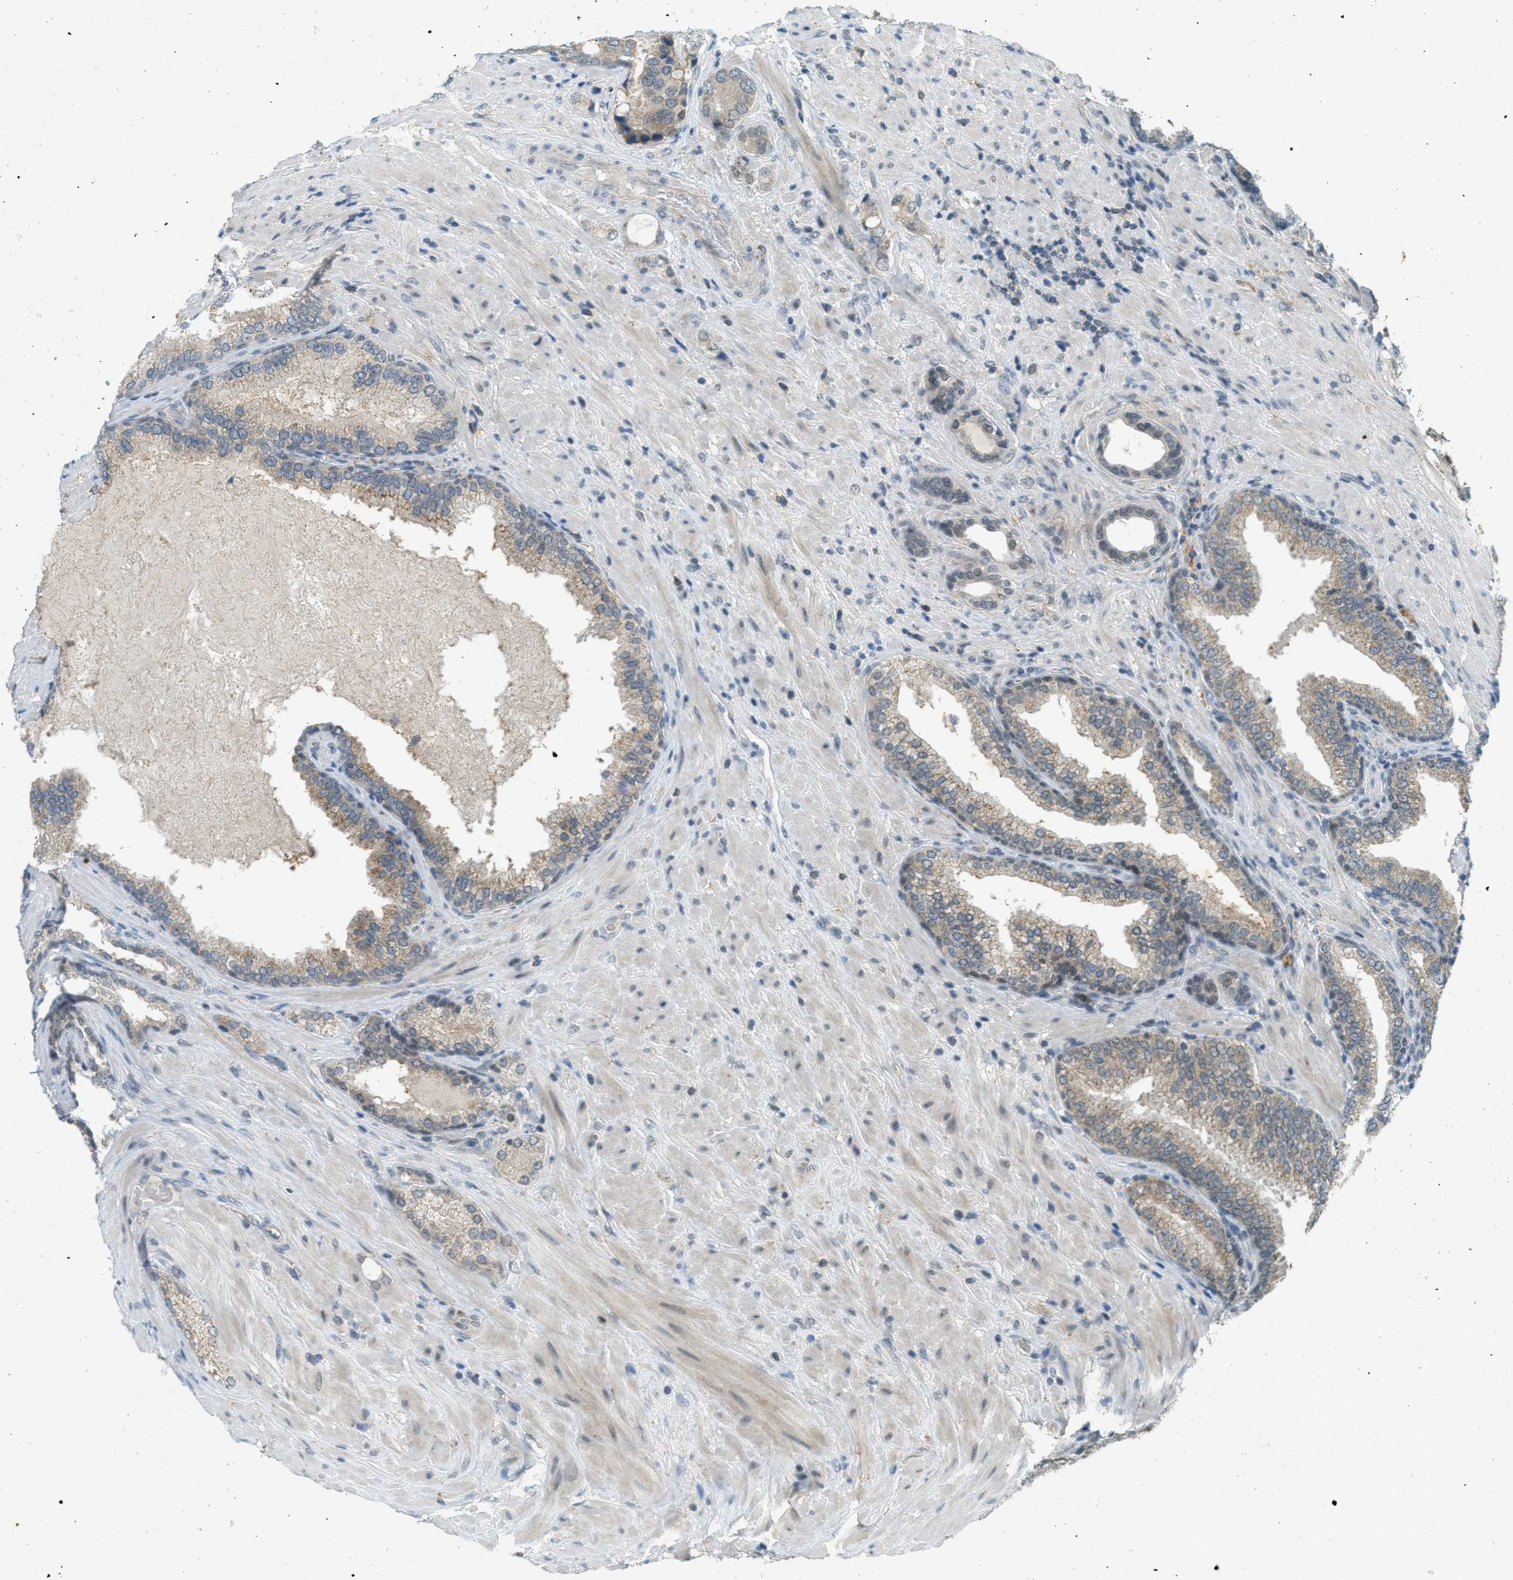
{"staining": {"intensity": "weak", "quantity": ">75%", "location": "cytoplasmic/membranous"}, "tissue": "prostate cancer", "cell_type": "Tumor cells", "image_type": "cancer", "snomed": [{"axis": "morphology", "description": "Adenocarcinoma, High grade"}, {"axis": "topography", "description": "Prostate"}], "caption": "Weak cytoplasmic/membranous positivity is present in about >75% of tumor cells in prostate cancer.", "gene": "TCF20", "patient": {"sex": "male", "age": 50}}